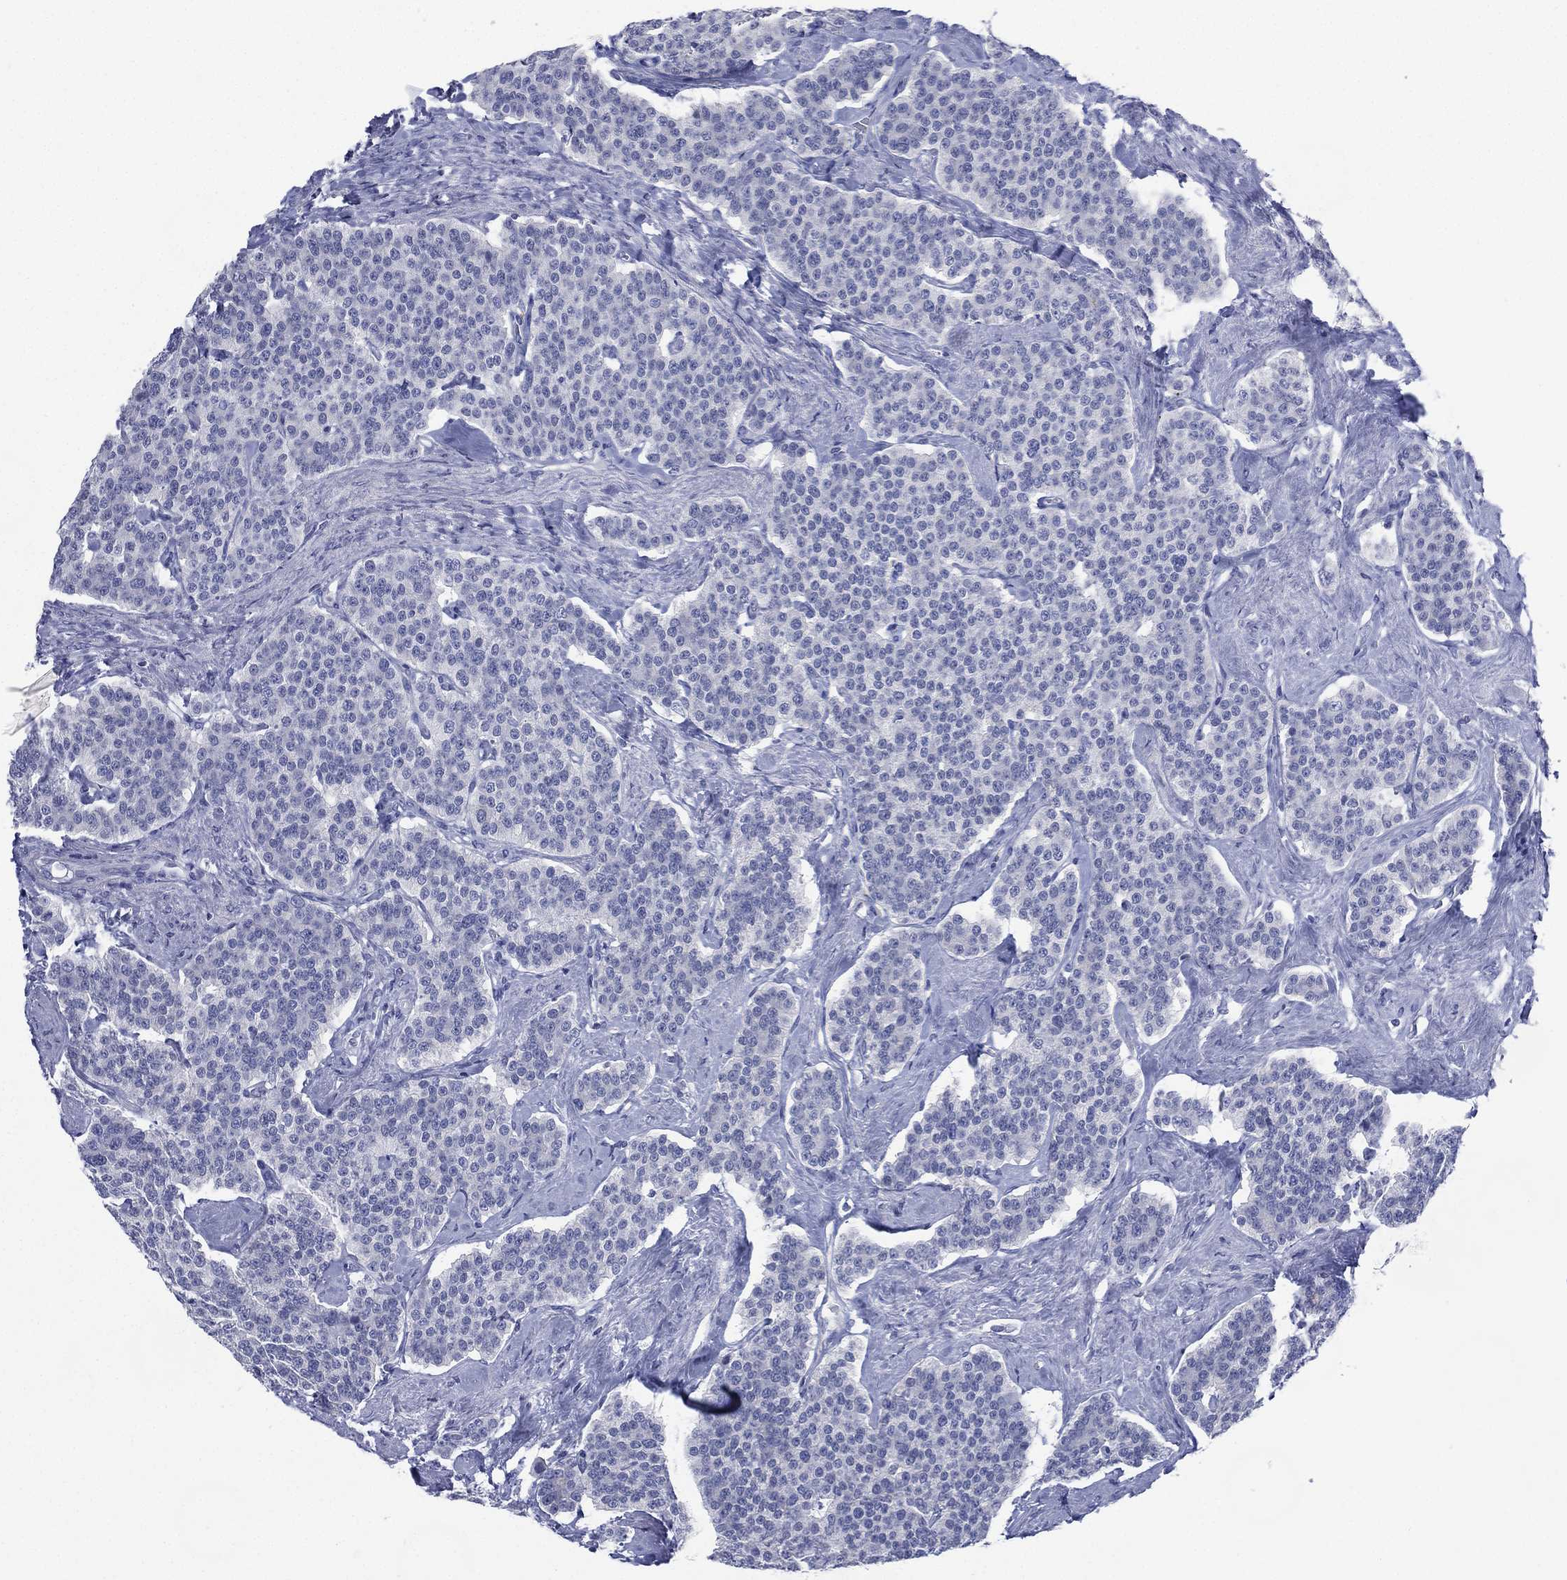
{"staining": {"intensity": "negative", "quantity": "none", "location": "none"}, "tissue": "carcinoid", "cell_type": "Tumor cells", "image_type": "cancer", "snomed": [{"axis": "morphology", "description": "Carcinoid, malignant, NOS"}, {"axis": "topography", "description": "Small intestine"}], "caption": "High magnification brightfield microscopy of carcinoid stained with DAB (3,3'-diaminobenzidine) (brown) and counterstained with hematoxylin (blue): tumor cells show no significant positivity. (Brightfield microscopy of DAB (3,3'-diaminobenzidine) immunohistochemistry (IHC) at high magnification).", "gene": "TMEM247", "patient": {"sex": "female", "age": 58}}